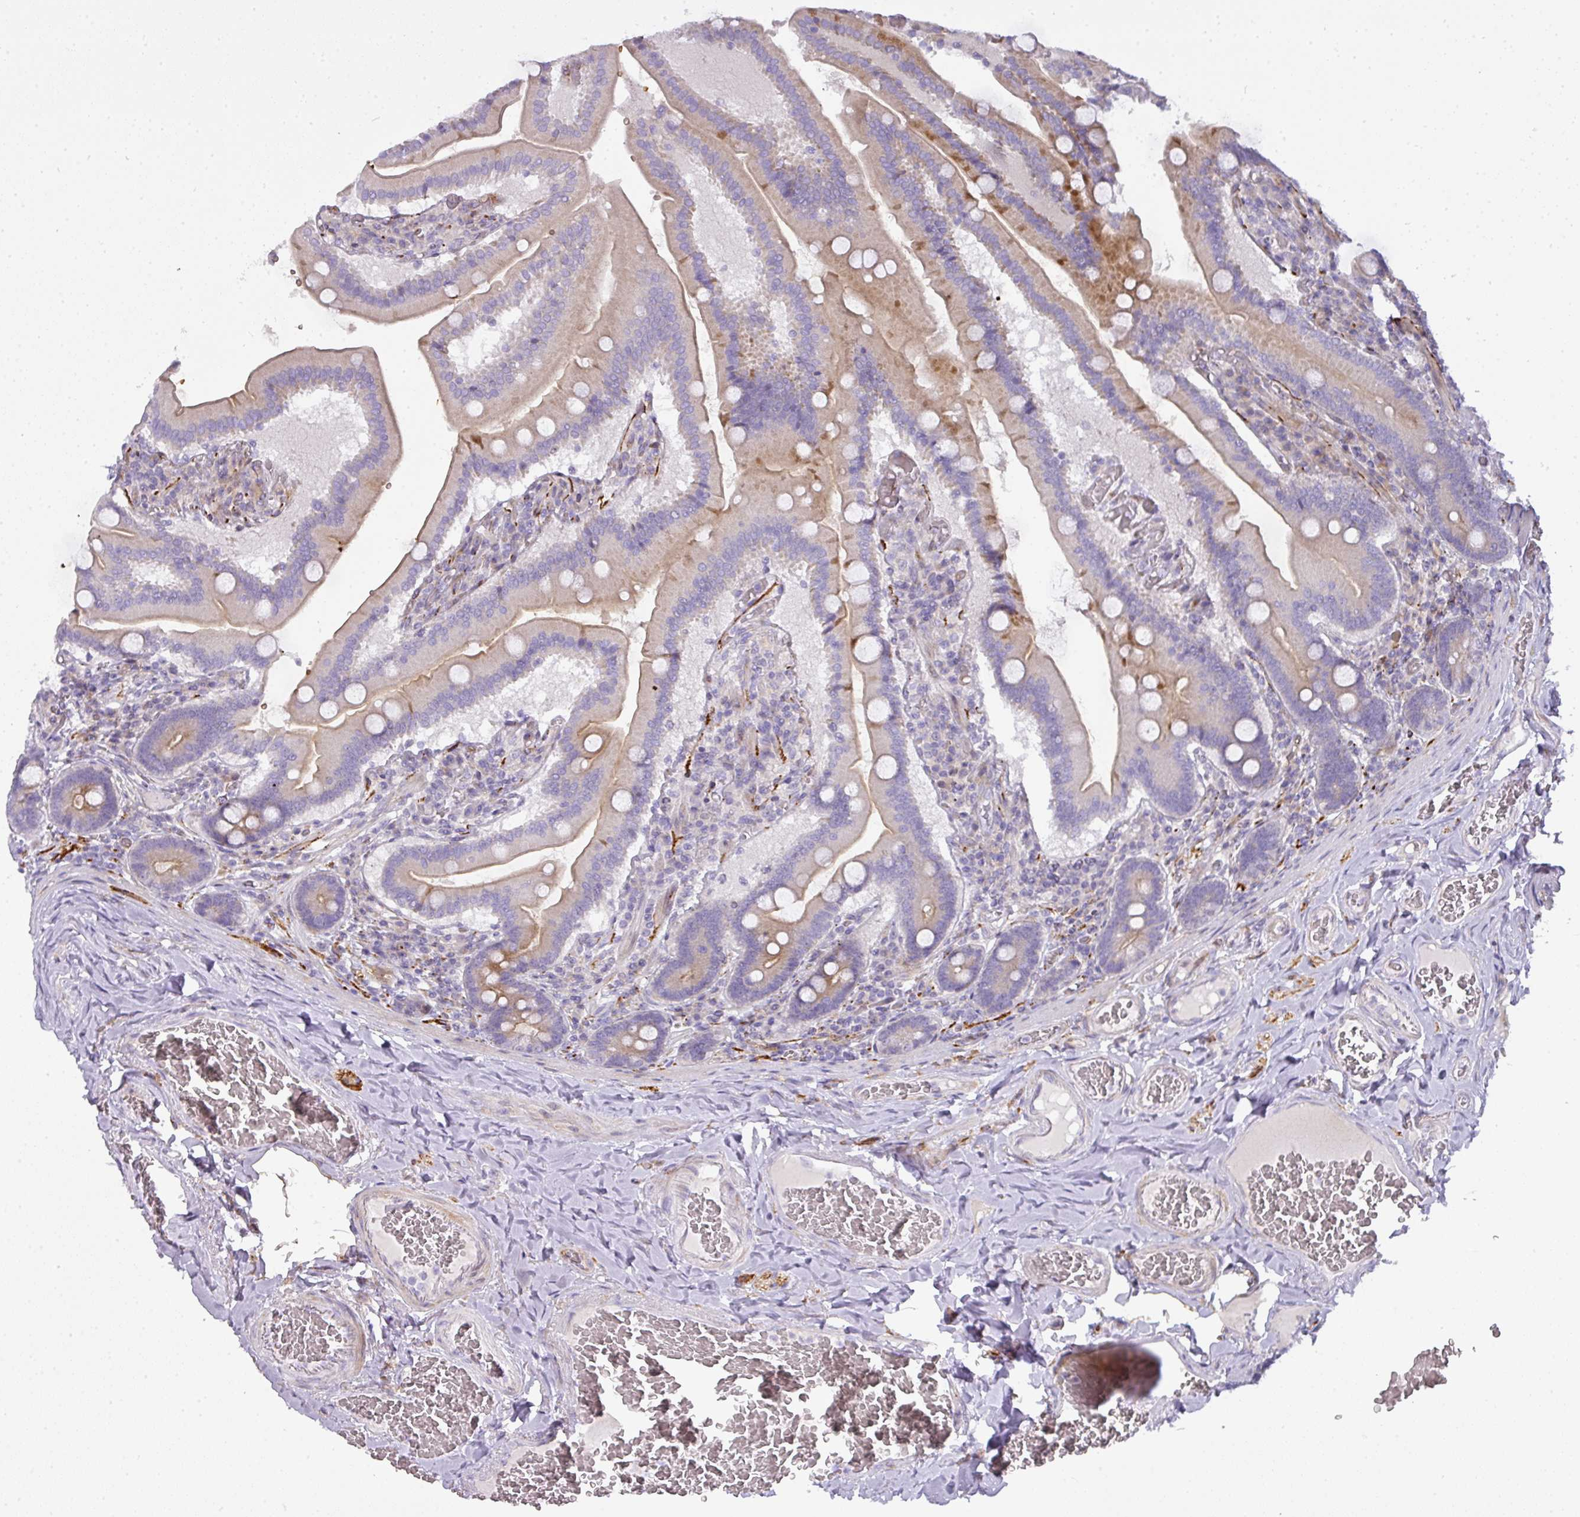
{"staining": {"intensity": "moderate", "quantity": "25%-75%", "location": "cytoplasmic/membranous"}, "tissue": "duodenum", "cell_type": "Glandular cells", "image_type": "normal", "snomed": [{"axis": "morphology", "description": "Normal tissue, NOS"}, {"axis": "topography", "description": "Duodenum"}], "caption": "This image demonstrates immunohistochemistry staining of normal duodenum, with medium moderate cytoplasmic/membranous expression in approximately 25%-75% of glandular cells.", "gene": "ATP6V1F", "patient": {"sex": "female", "age": 62}}